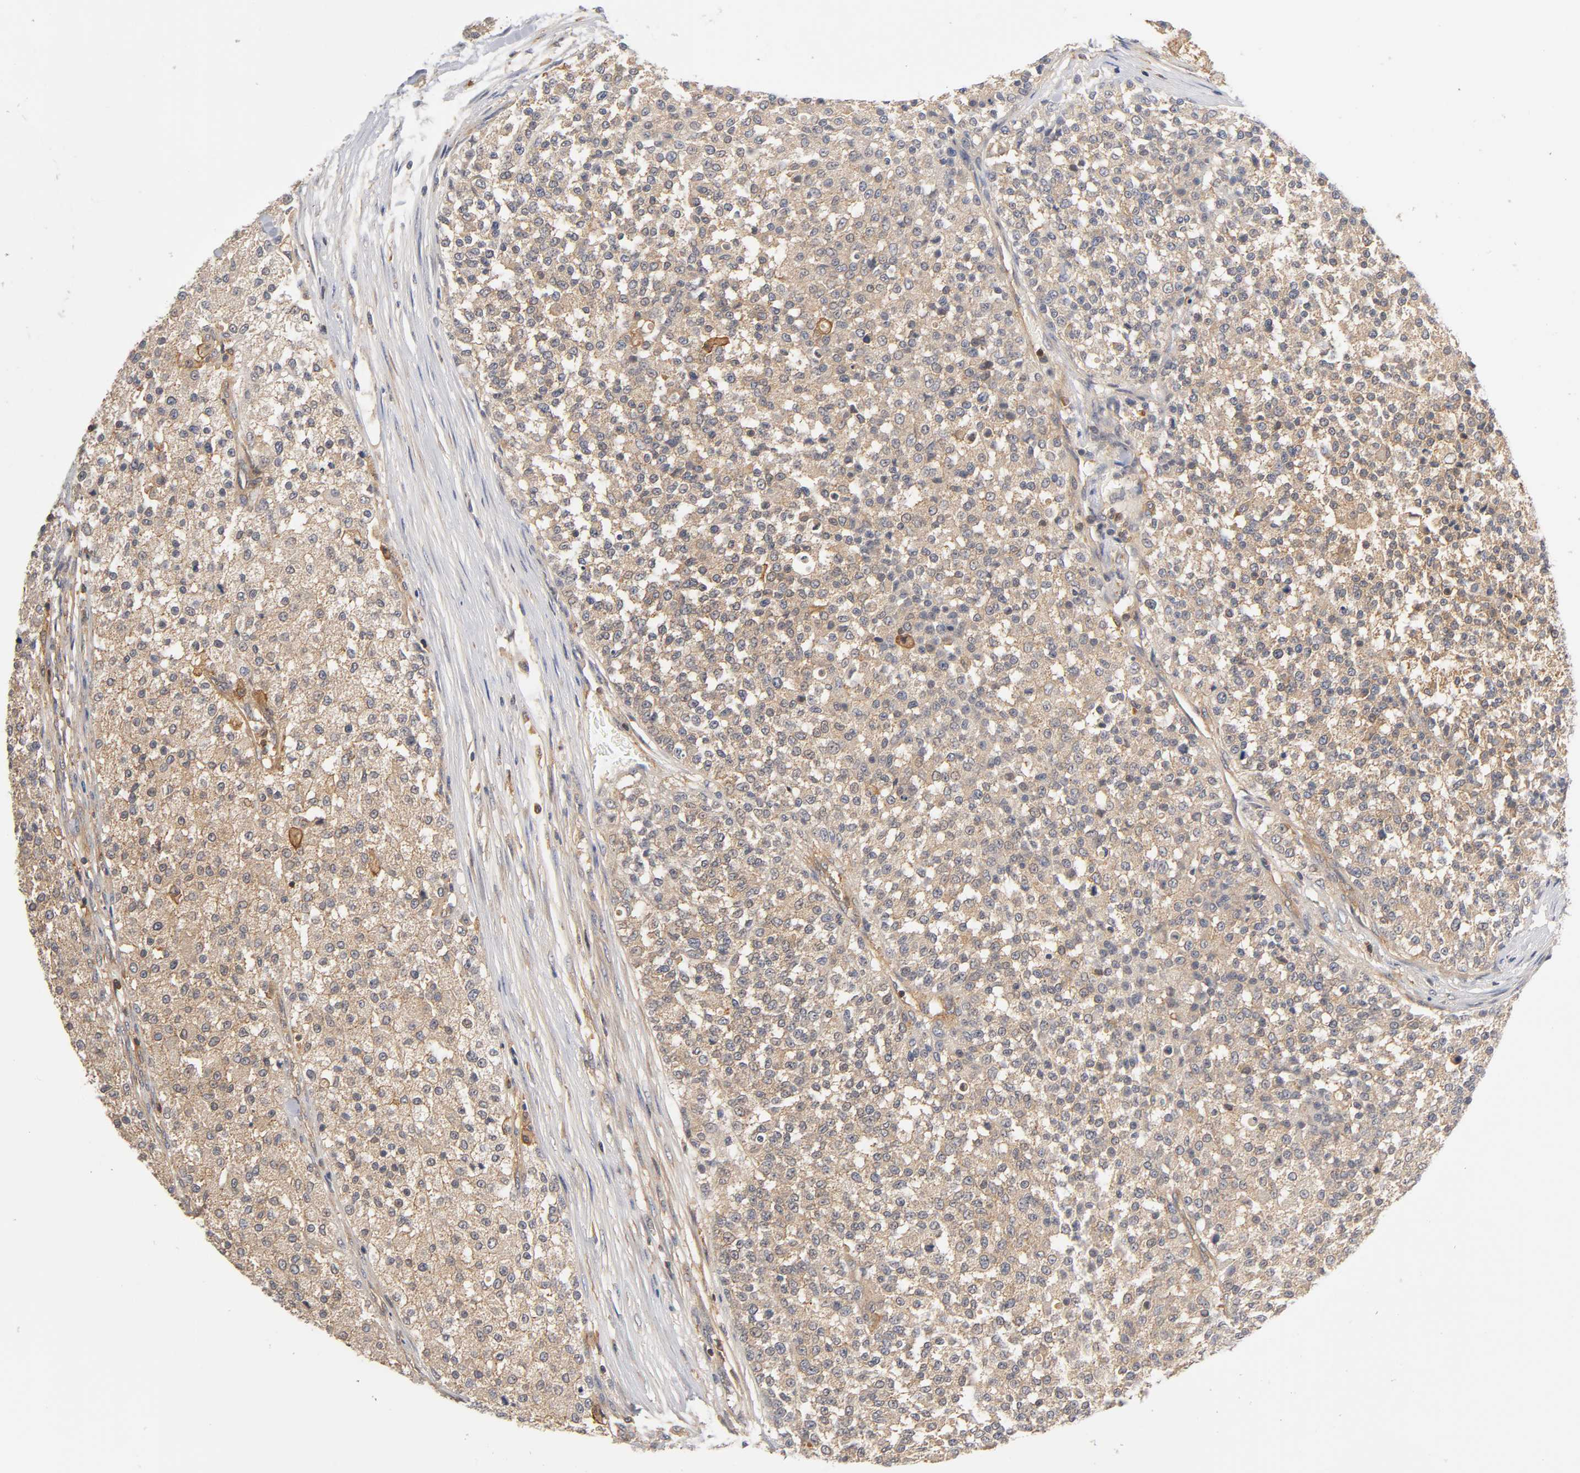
{"staining": {"intensity": "moderate", "quantity": ">75%", "location": "cytoplasmic/membranous"}, "tissue": "testis cancer", "cell_type": "Tumor cells", "image_type": "cancer", "snomed": [{"axis": "morphology", "description": "Seminoma, NOS"}, {"axis": "topography", "description": "Testis"}], "caption": "A brown stain highlights moderate cytoplasmic/membranous positivity of a protein in human testis cancer (seminoma) tumor cells. The staining was performed using DAB (3,3'-diaminobenzidine), with brown indicating positive protein expression. Nuclei are stained blue with hematoxylin.", "gene": "ACTR2", "patient": {"sex": "male", "age": 59}}